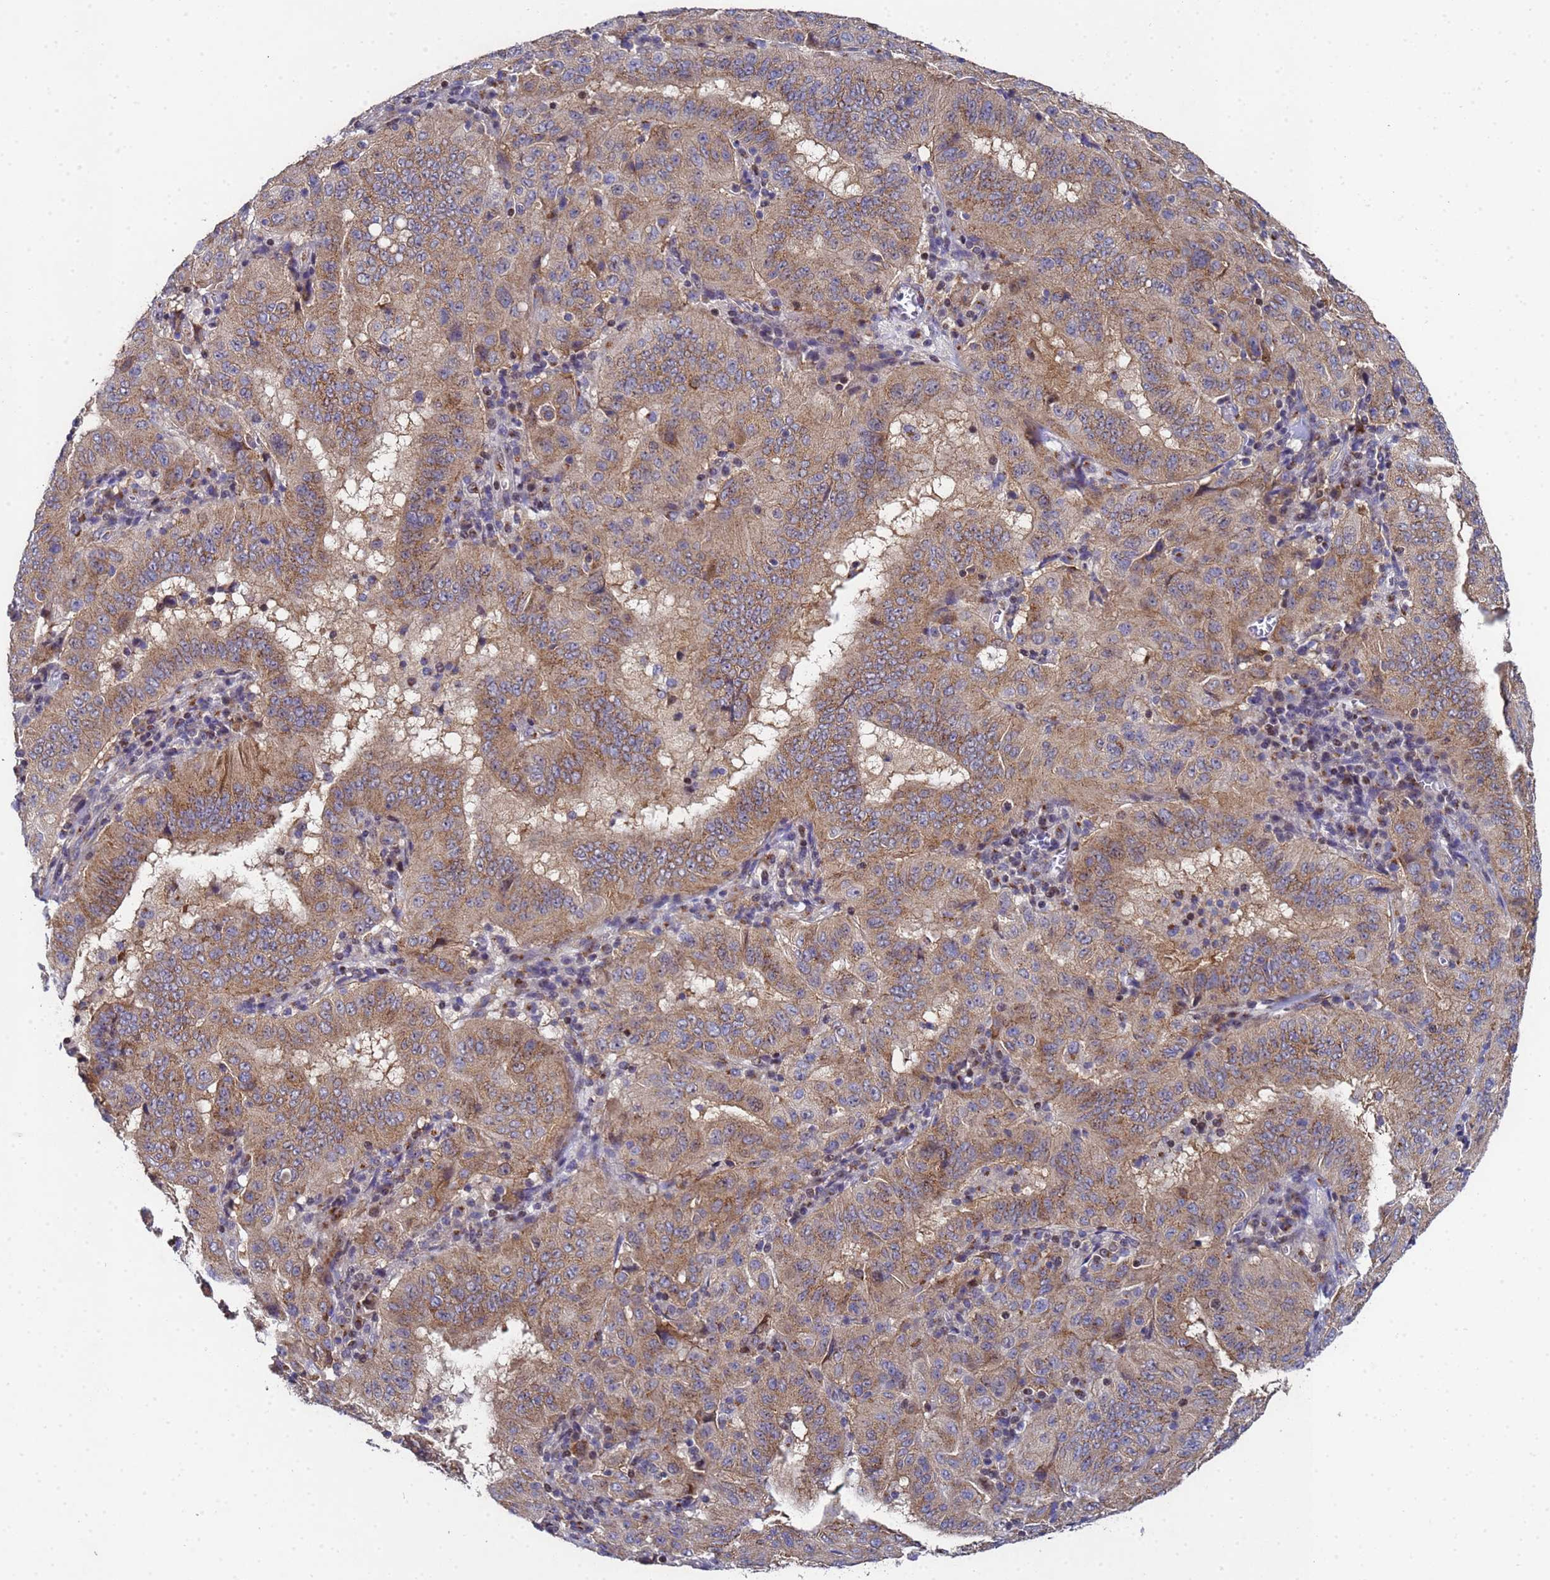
{"staining": {"intensity": "moderate", "quantity": ">75%", "location": "cytoplasmic/membranous"}, "tissue": "pancreatic cancer", "cell_type": "Tumor cells", "image_type": "cancer", "snomed": [{"axis": "morphology", "description": "Adenocarcinoma, NOS"}, {"axis": "topography", "description": "Pancreas"}], "caption": "Pancreatic adenocarcinoma stained with IHC displays moderate cytoplasmic/membranous staining in about >75% of tumor cells.", "gene": "NSUN6", "patient": {"sex": "male", "age": 63}}